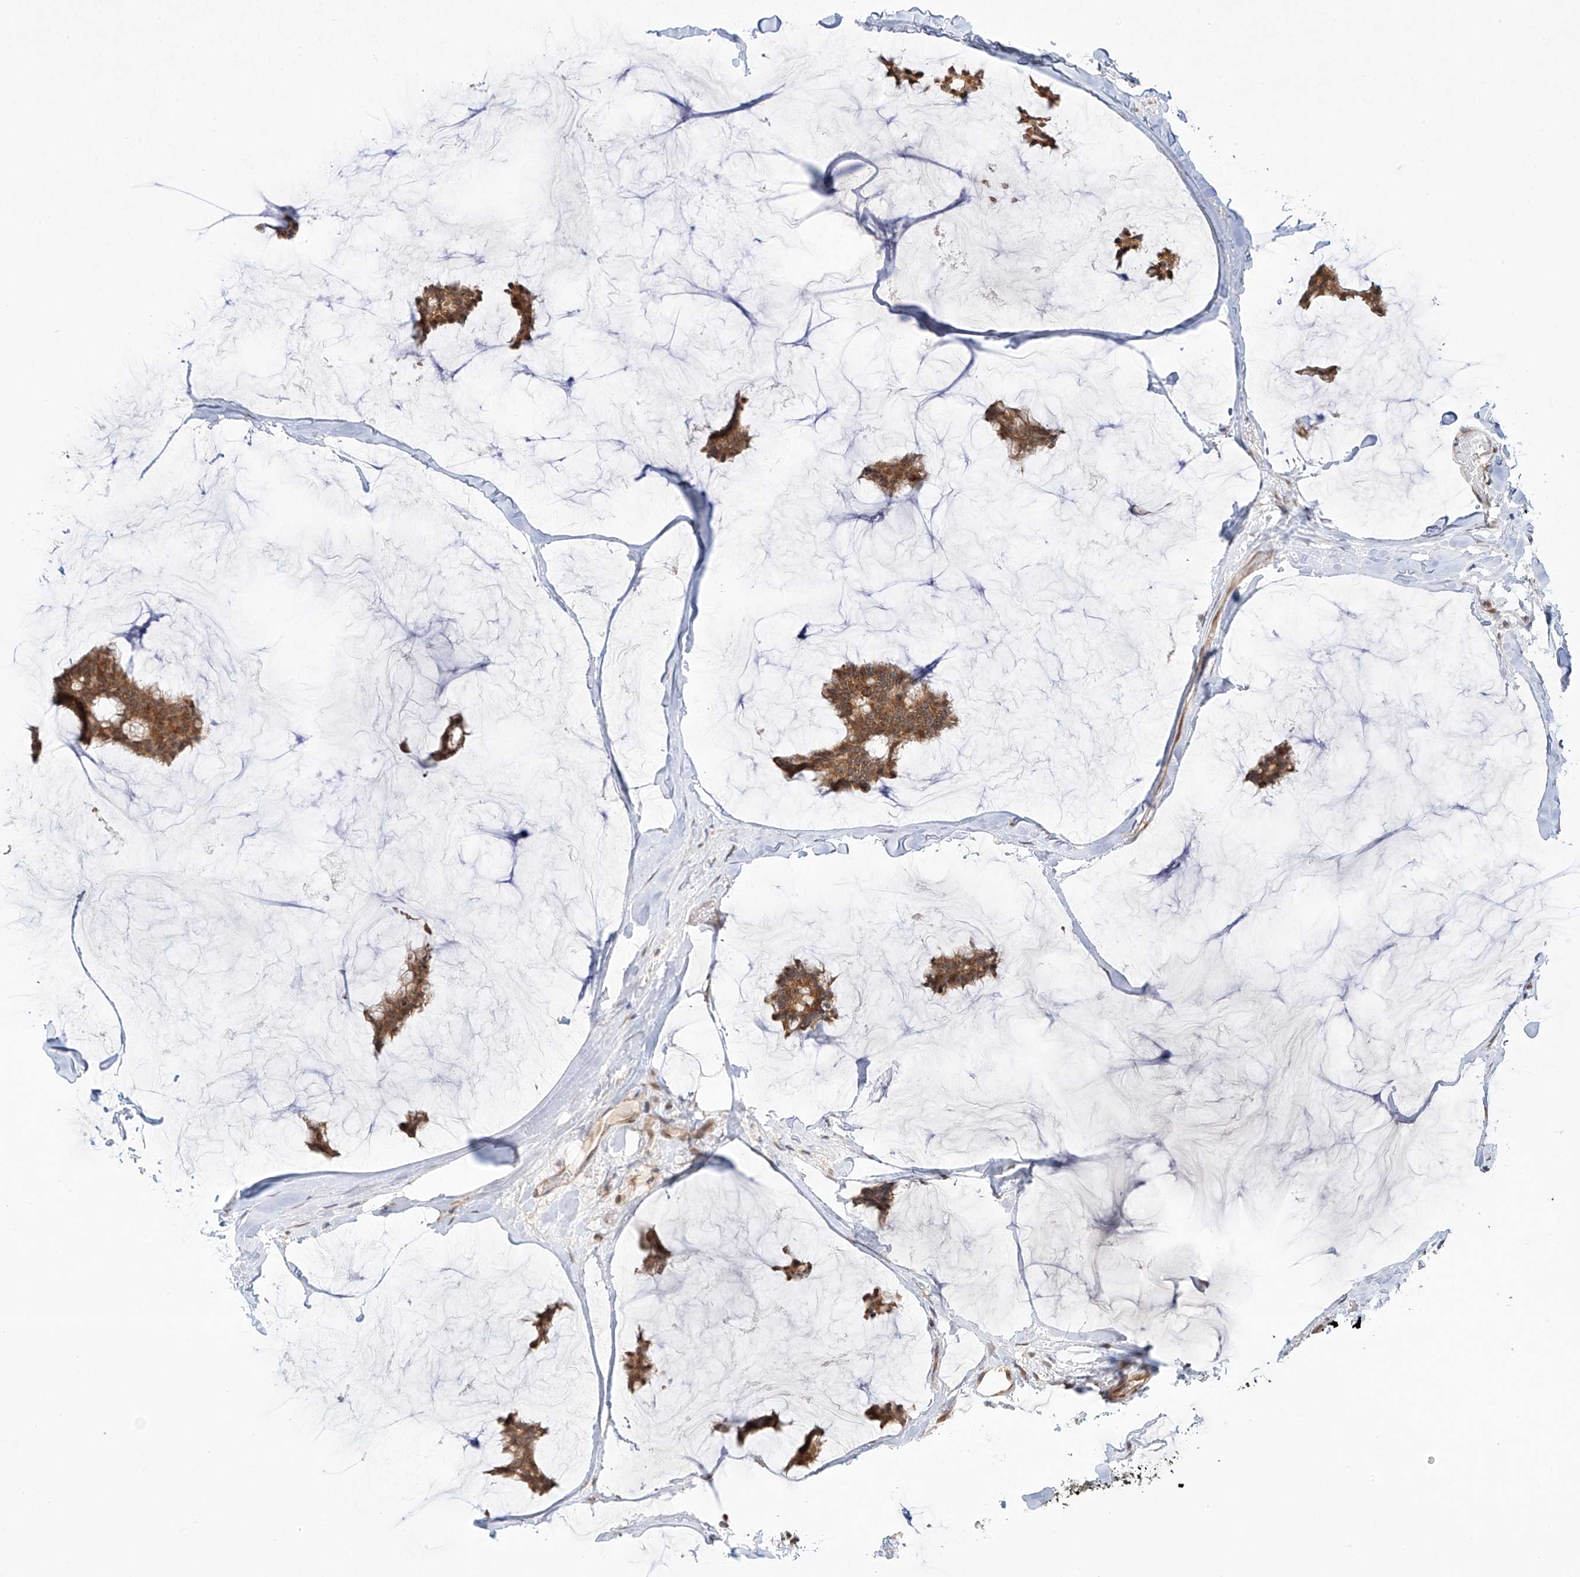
{"staining": {"intensity": "moderate", "quantity": ">75%", "location": "cytoplasmic/membranous"}, "tissue": "breast cancer", "cell_type": "Tumor cells", "image_type": "cancer", "snomed": [{"axis": "morphology", "description": "Duct carcinoma"}, {"axis": "topography", "description": "Breast"}], "caption": "Moderate cytoplasmic/membranous expression for a protein is seen in about >75% of tumor cells of breast infiltrating ductal carcinoma using immunohistochemistry (IHC).", "gene": "TASP1", "patient": {"sex": "female", "age": 93}}